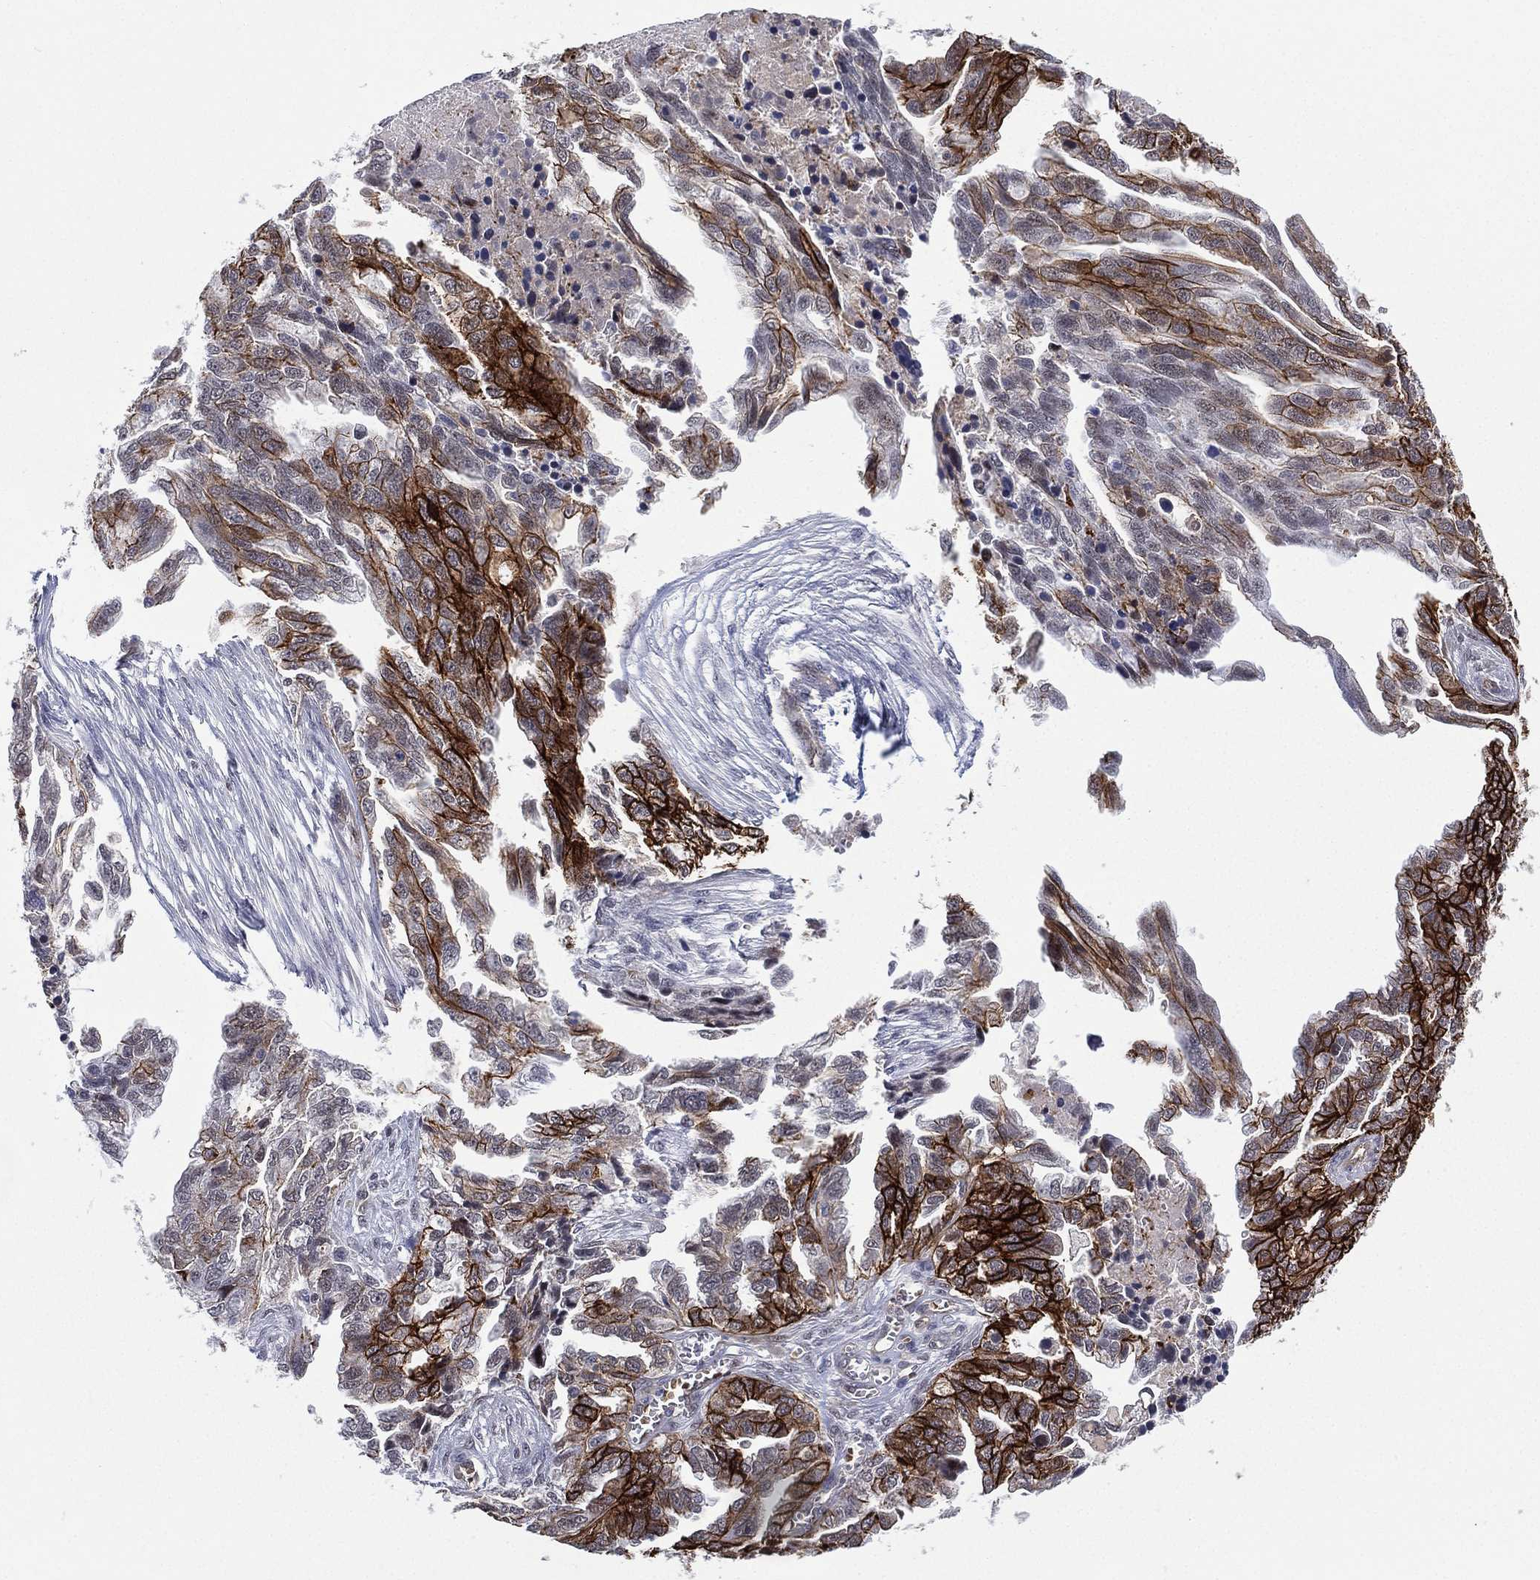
{"staining": {"intensity": "strong", "quantity": "25%-75%", "location": "cytoplasmic/membranous"}, "tissue": "ovarian cancer", "cell_type": "Tumor cells", "image_type": "cancer", "snomed": [{"axis": "morphology", "description": "Cystadenocarcinoma, serous, NOS"}, {"axis": "topography", "description": "Ovary"}], "caption": "Immunohistochemistry (IHC) image of neoplastic tissue: ovarian cancer stained using IHC demonstrates high levels of strong protein expression localized specifically in the cytoplasmic/membranous of tumor cells, appearing as a cytoplasmic/membranous brown color.", "gene": "GSE1", "patient": {"sex": "female", "age": 51}}